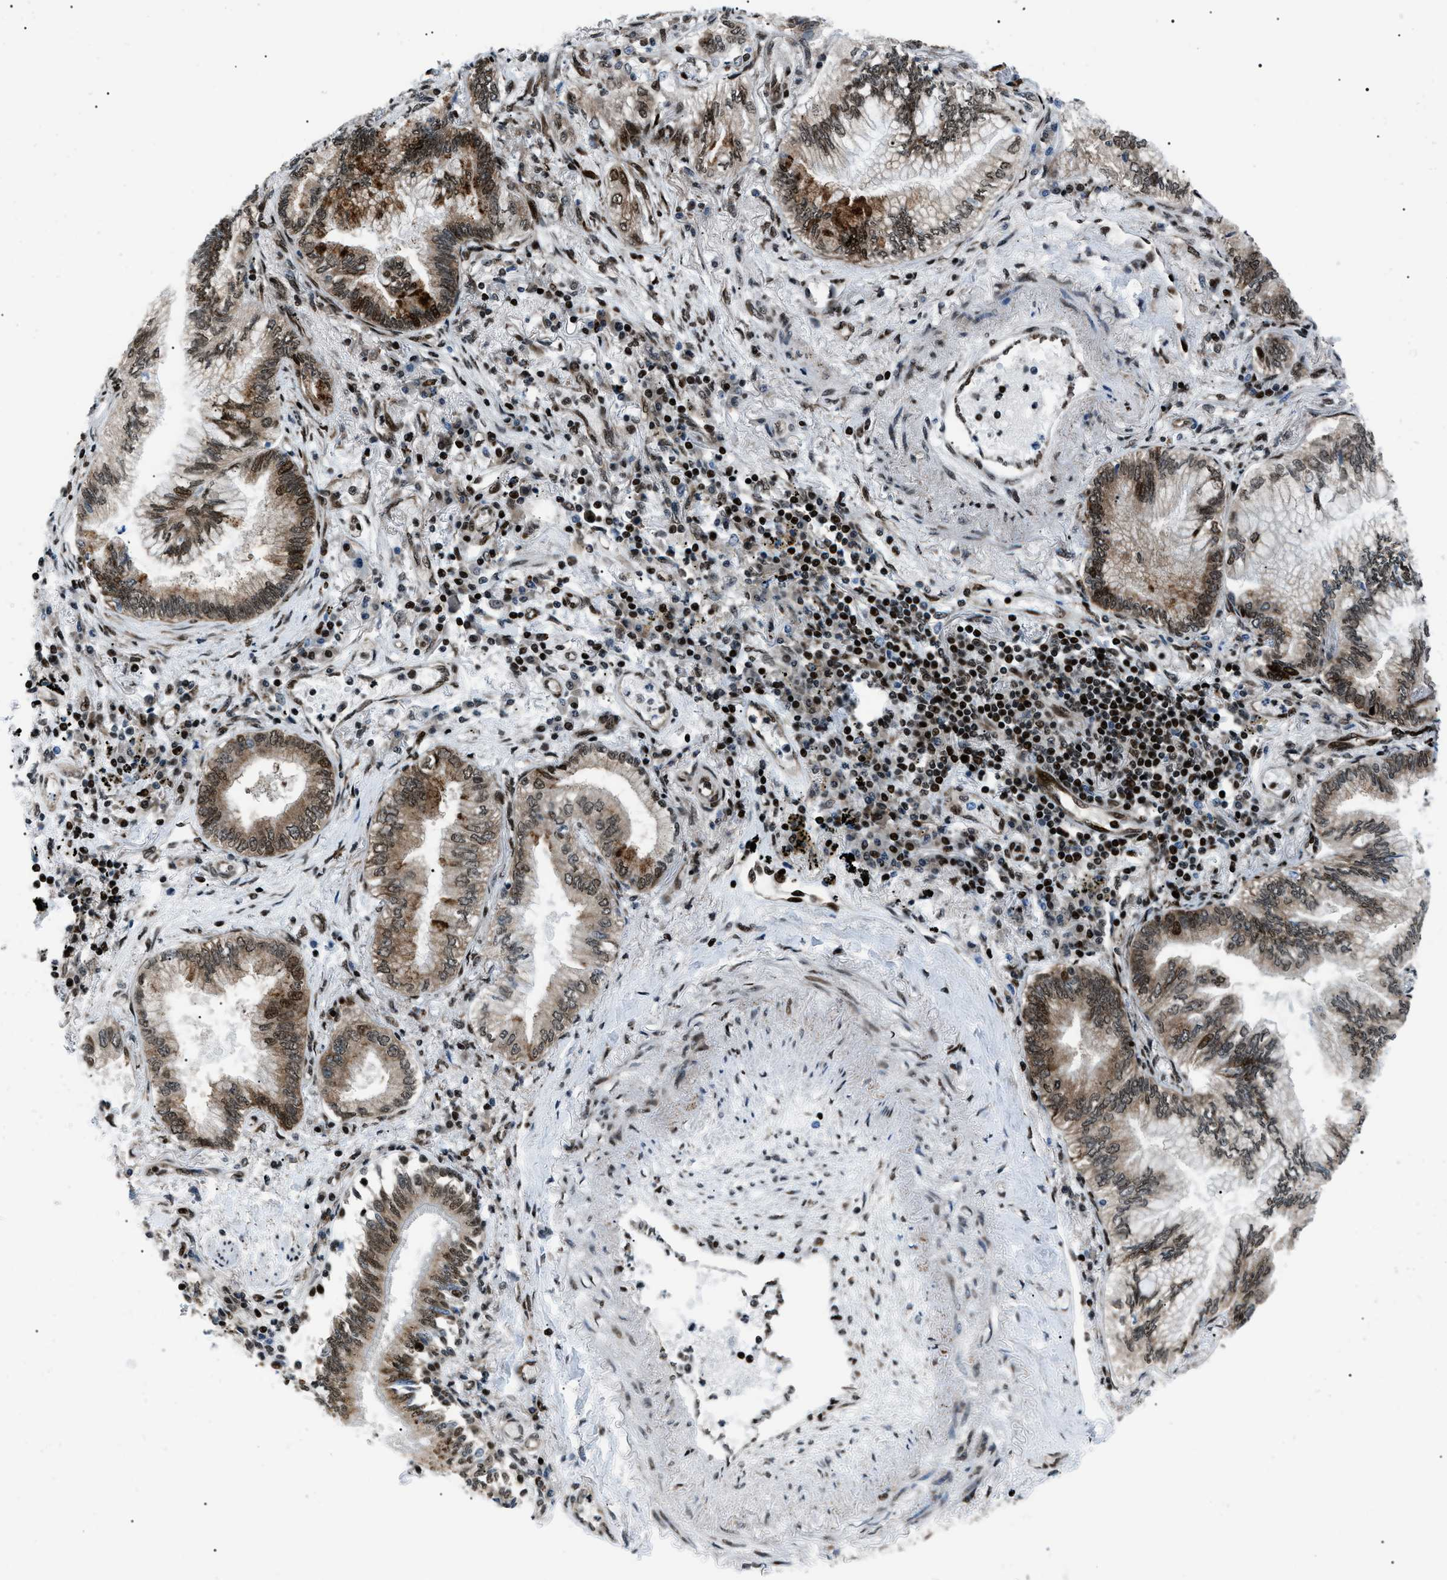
{"staining": {"intensity": "strong", "quantity": "25%-75%", "location": "nuclear"}, "tissue": "lung cancer", "cell_type": "Tumor cells", "image_type": "cancer", "snomed": [{"axis": "morphology", "description": "Normal tissue, NOS"}, {"axis": "morphology", "description": "Adenocarcinoma, NOS"}, {"axis": "topography", "description": "Bronchus"}, {"axis": "topography", "description": "Lung"}], "caption": "Protein analysis of lung cancer tissue demonstrates strong nuclear staining in approximately 25%-75% of tumor cells.", "gene": "HNRNPK", "patient": {"sex": "female", "age": 70}}